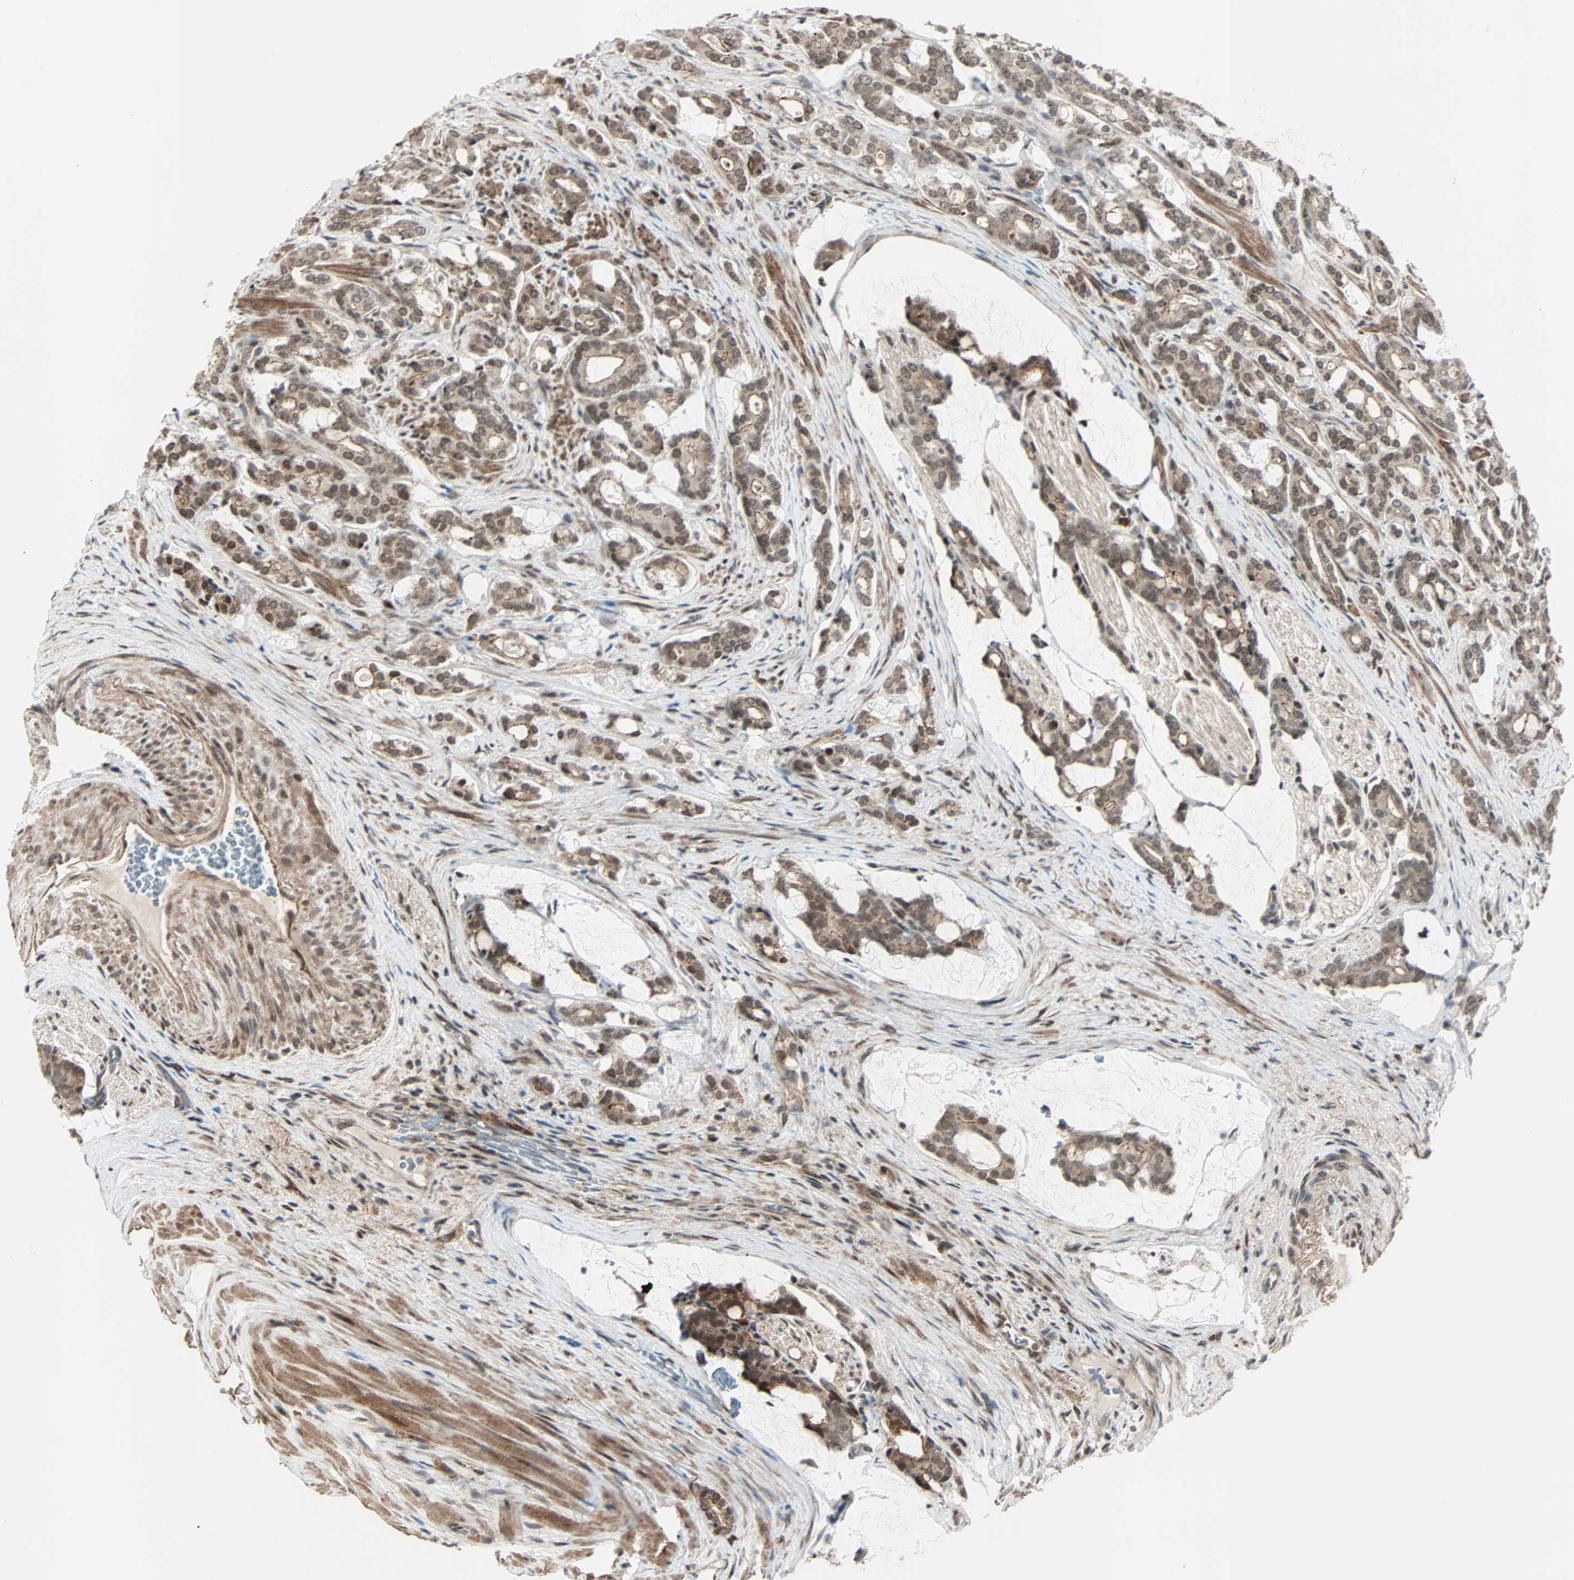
{"staining": {"intensity": "weak", "quantity": ">75%", "location": "cytoplasmic/membranous,nuclear"}, "tissue": "prostate cancer", "cell_type": "Tumor cells", "image_type": "cancer", "snomed": [{"axis": "morphology", "description": "Adenocarcinoma, Low grade"}, {"axis": "topography", "description": "Prostate"}], "caption": "The micrograph exhibits a brown stain indicating the presence of a protein in the cytoplasmic/membranous and nuclear of tumor cells in prostate adenocarcinoma (low-grade).", "gene": "CBX4", "patient": {"sex": "male", "age": 58}}